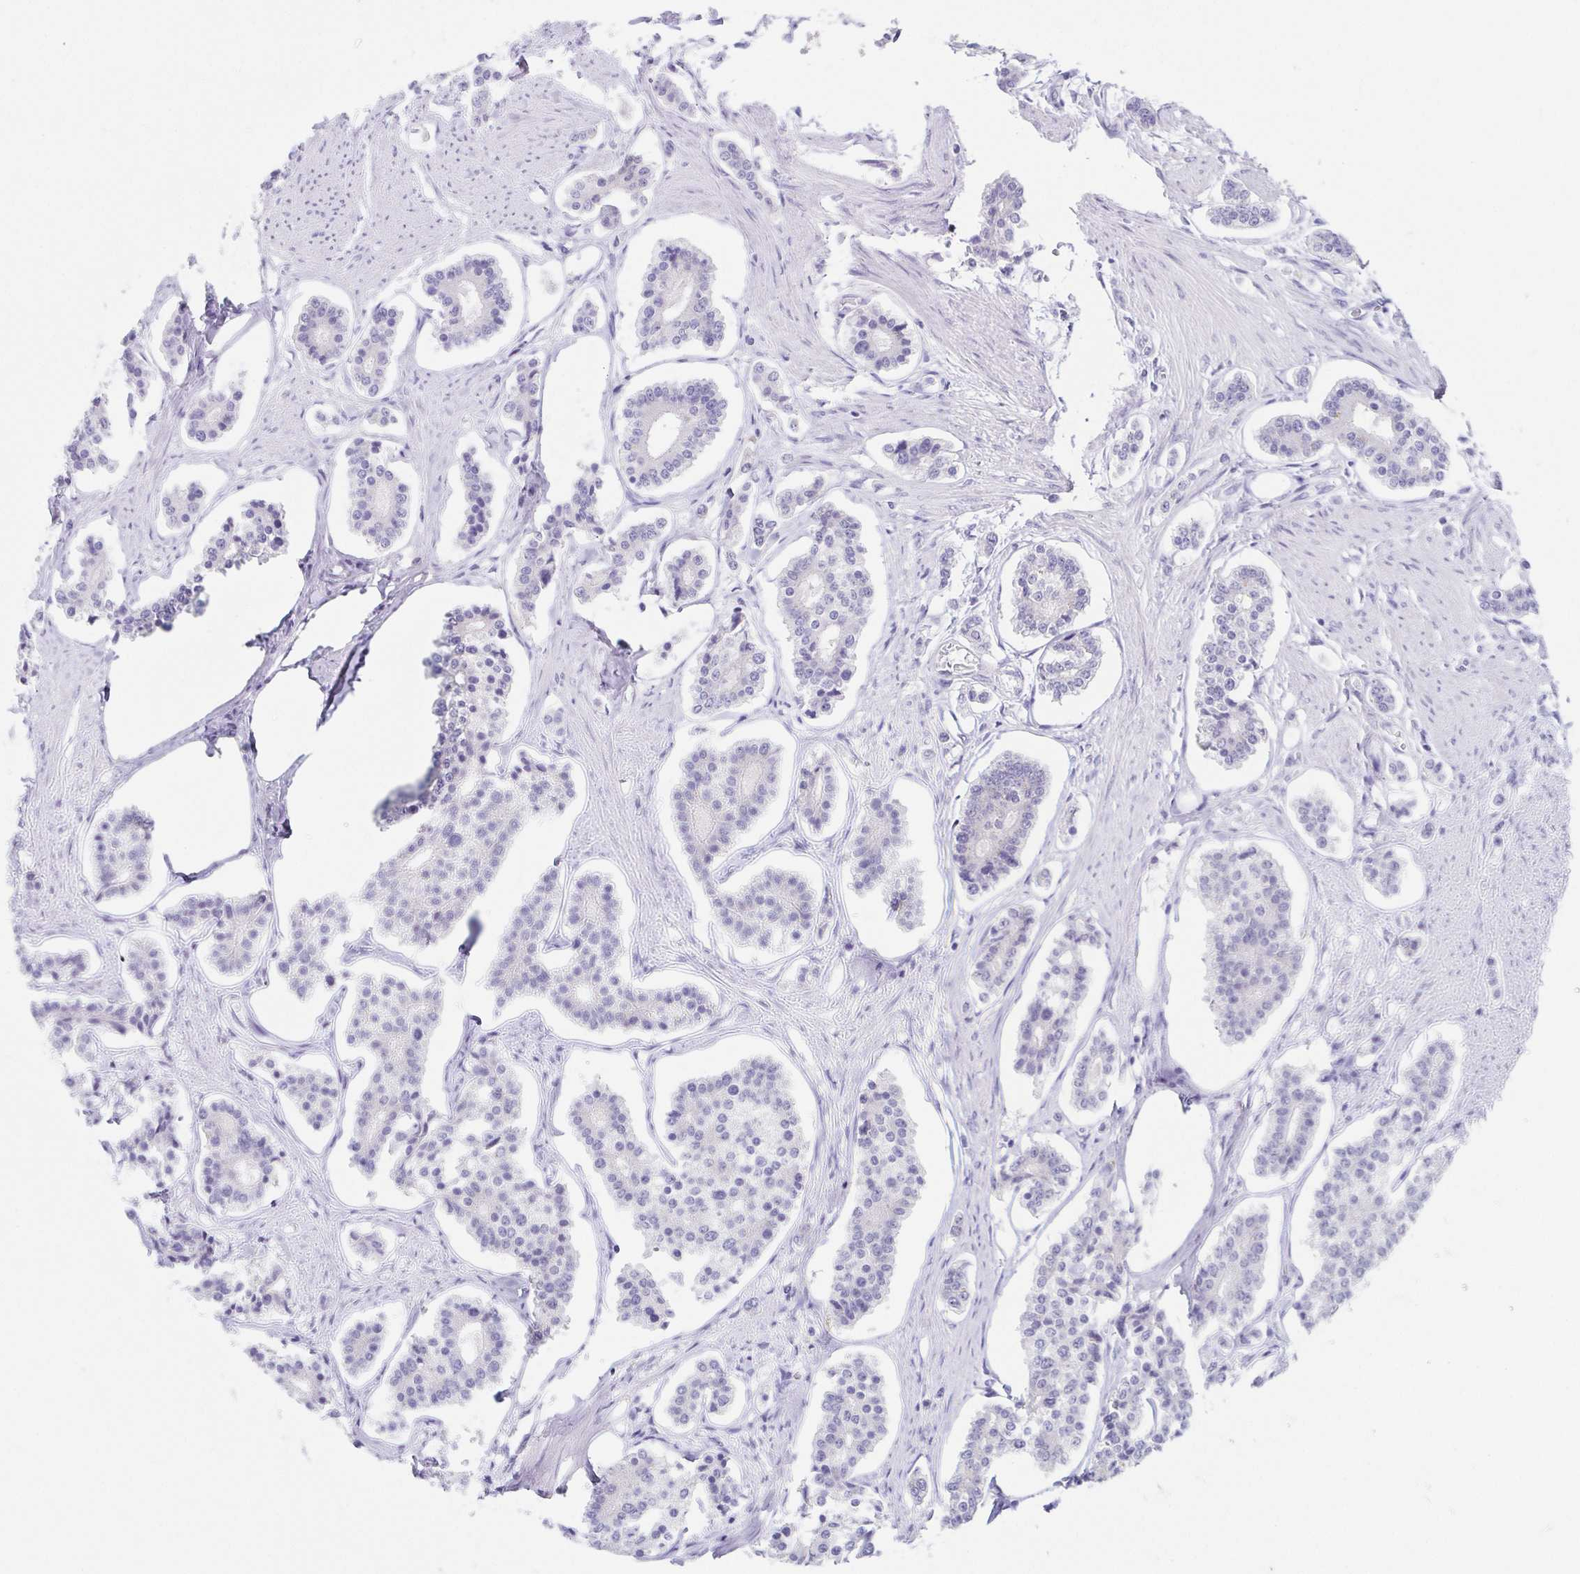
{"staining": {"intensity": "negative", "quantity": "none", "location": "none"}, "tissue": "carcinoid", "cell_type": "Tumor cells", "image_type": "cancer", "snomed": [{"axis": "morphology", "description": "Carcinoid, malignant, NOS"}, {"axis": "topography", "description": "Small intestine"}], "caption": "The micrograph displays no staining of tumor cells in carcinoid.", "gene": "HTR2A", "patient": {"sex": "female", "age": 65}}